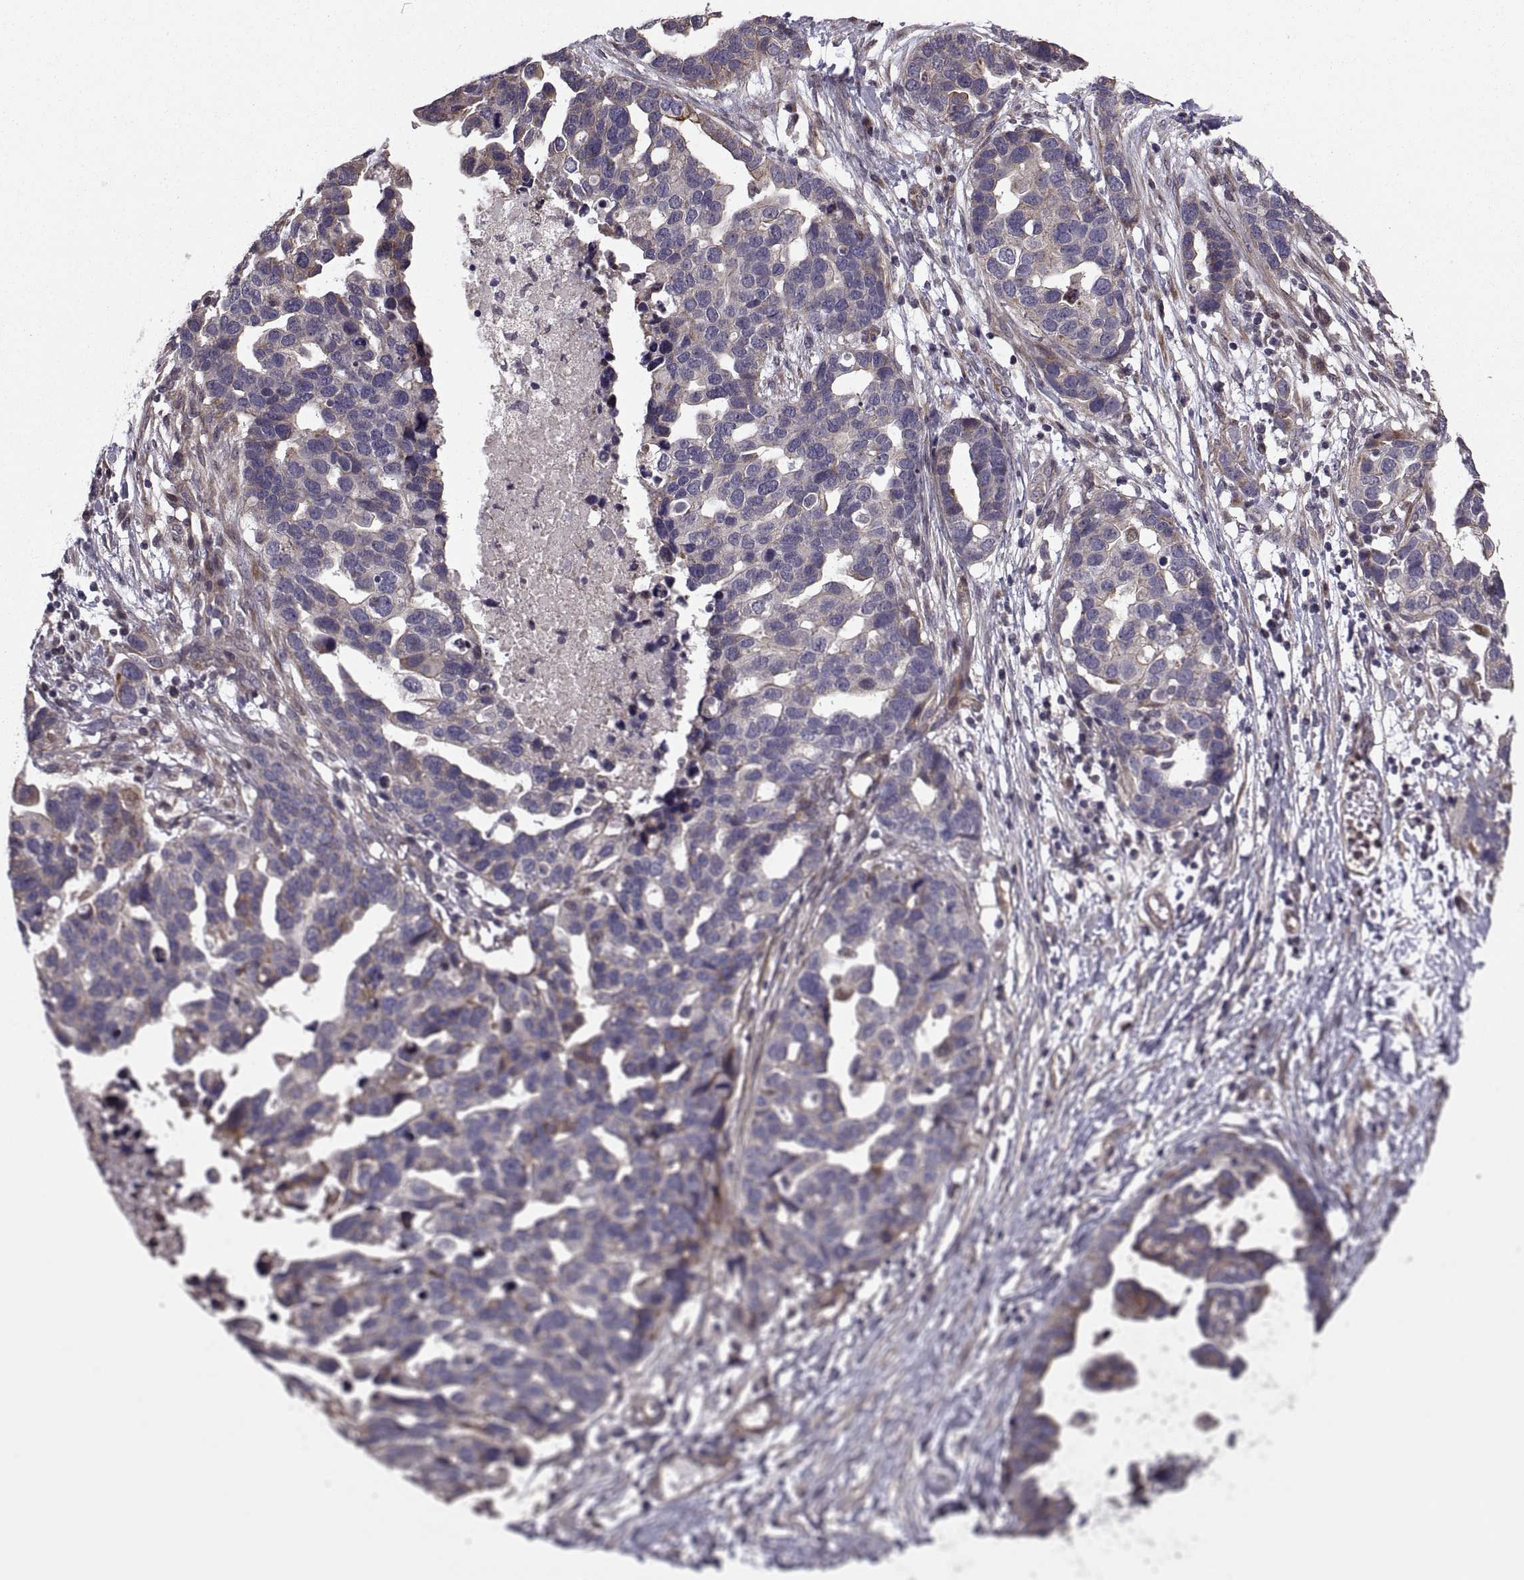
{"staining": {"intensity": "weak", "quantity": "<25%", "location": "cytoplasmic/membranous"}, "tissue": "ovarian cancer", "cell_type": "Tumor cells", "image_type": "cancer", "snomed": [{"axis": "morphology", "description": "Cystadenocarcinoma, serous, NOS"}, {"axis": "topography", "description": "Ovary"}], "caption": "Tumor cells are negative for protein expression in human ovarian cancer.", "gene": "PMM2", "patient": {"sex": "female", "age": 54}}